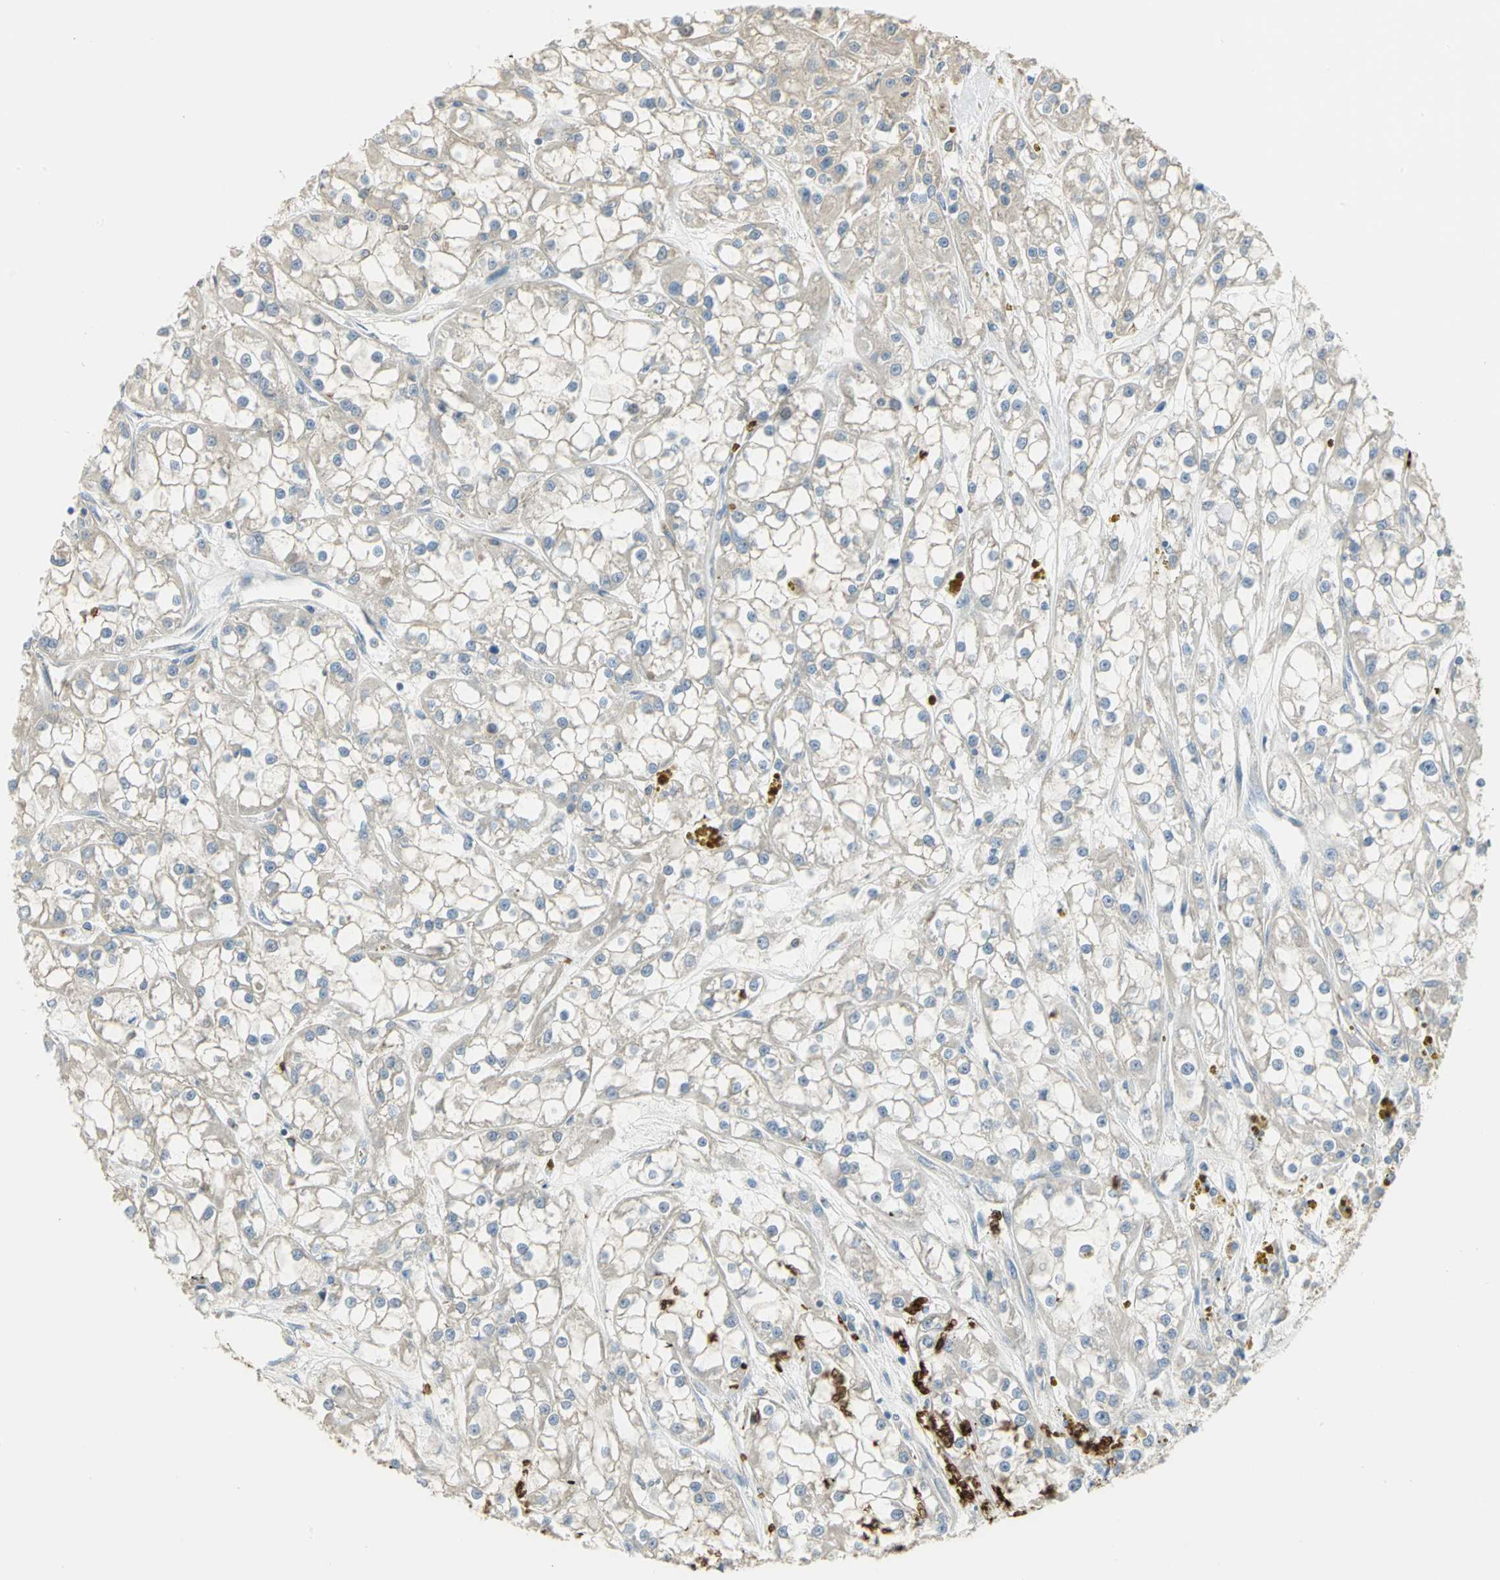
{"staining": {"intensity": "negative", "quantity": "none", "location": "none"}, "tissue": "renal cancer", "cell_type": "Tumor cells", "image_type": "cancer", "snomed": [{"axis": "morphology", "description": "Adenocarcinoma, NOS"}, {"axis": "topography", "description": "Kidney"}], "caption": "This is an IHC image of human renal adenocarcinoma. There is no expression in tumor cells.", "gene": "ANK1", "patient": {"sex": "female", "age": 52}}